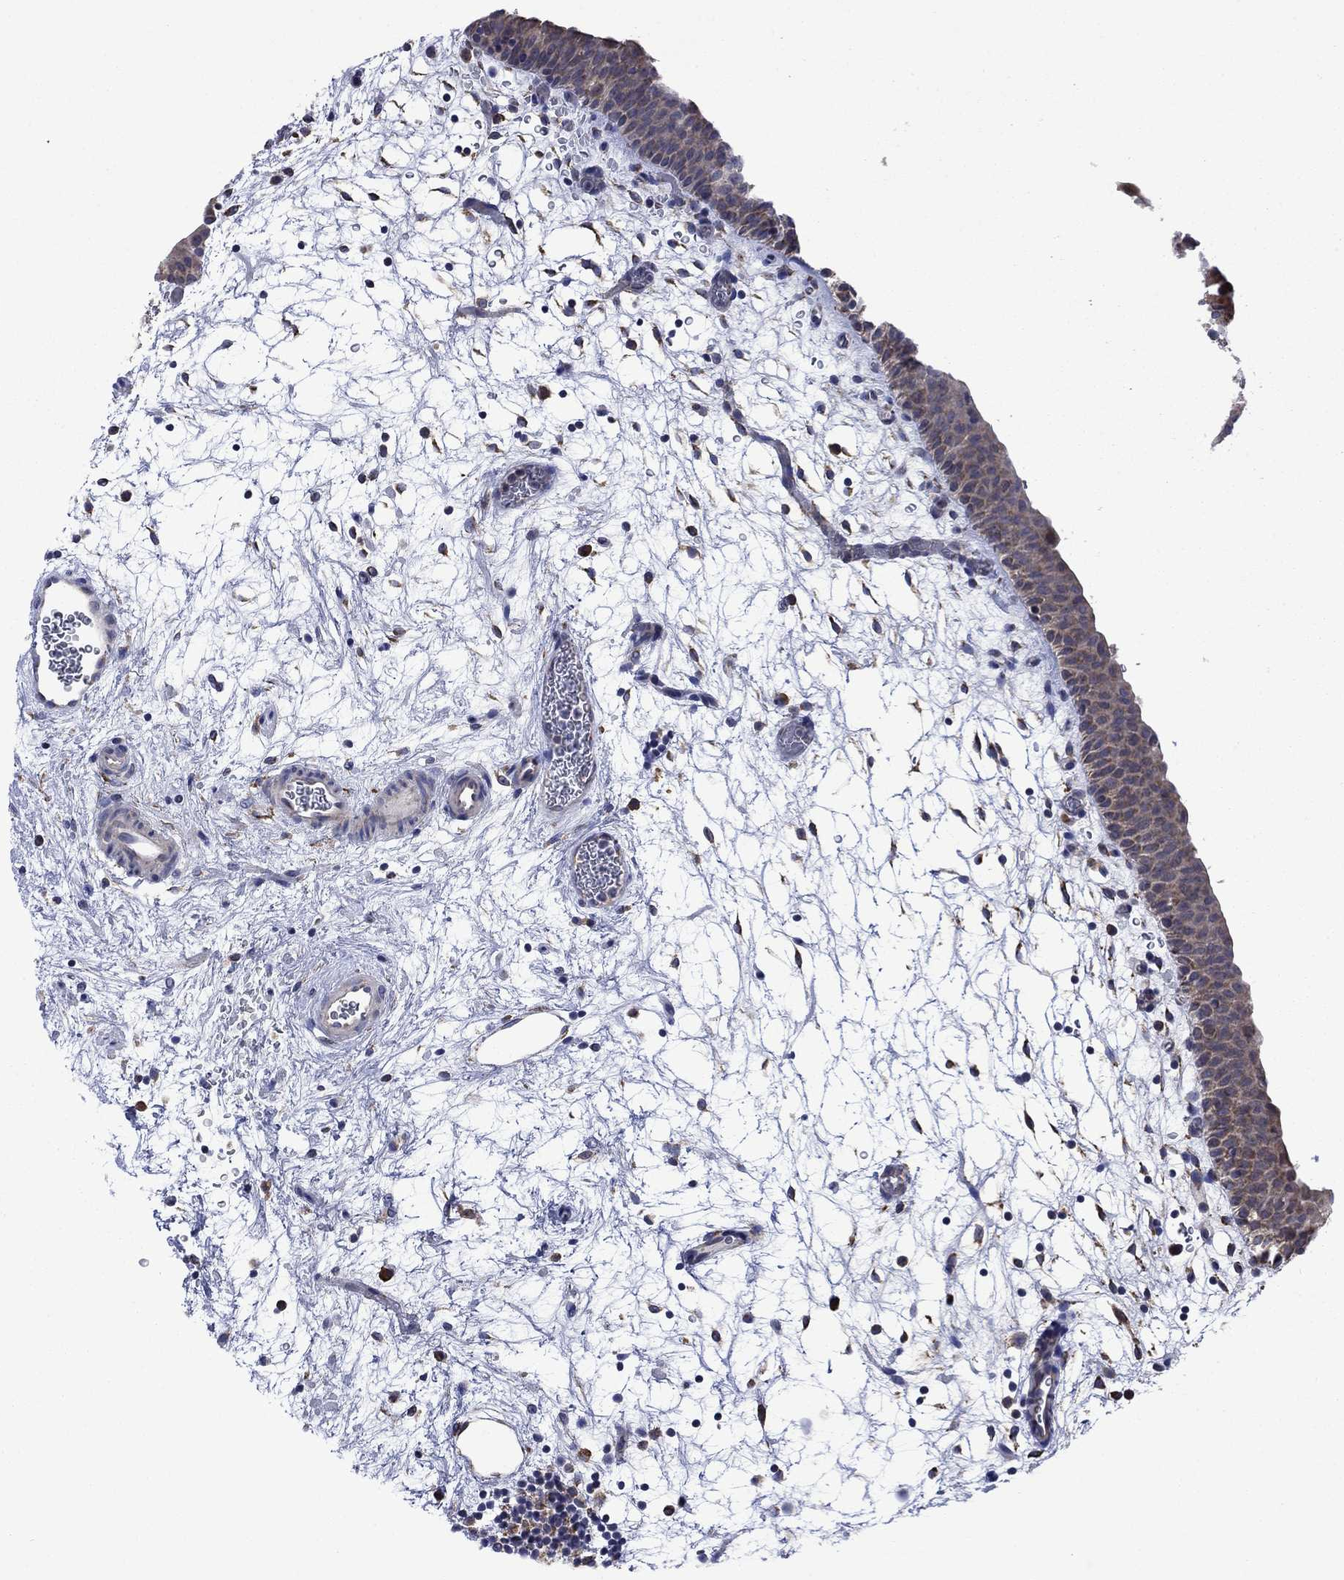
{"staining": {"intensity": "weak", "quantity": "<25%", "location": "cytoplasmic/membranous"}, "tissue": "urinary bladder", "cell_type": "Urothelial cells", "image_type": "normal", "snomed": [{"axis": "morphology", "description": "Normal tissue, NOS"}, {"axis": "topography", "description": "Urinary bladder"}], "caption": "Histopathology image shows no significant protein staining in urothelial cells of unremarkable urinary bladder.", "gene": "FURIN", "patient": {"sex": "male", "age": 37}}